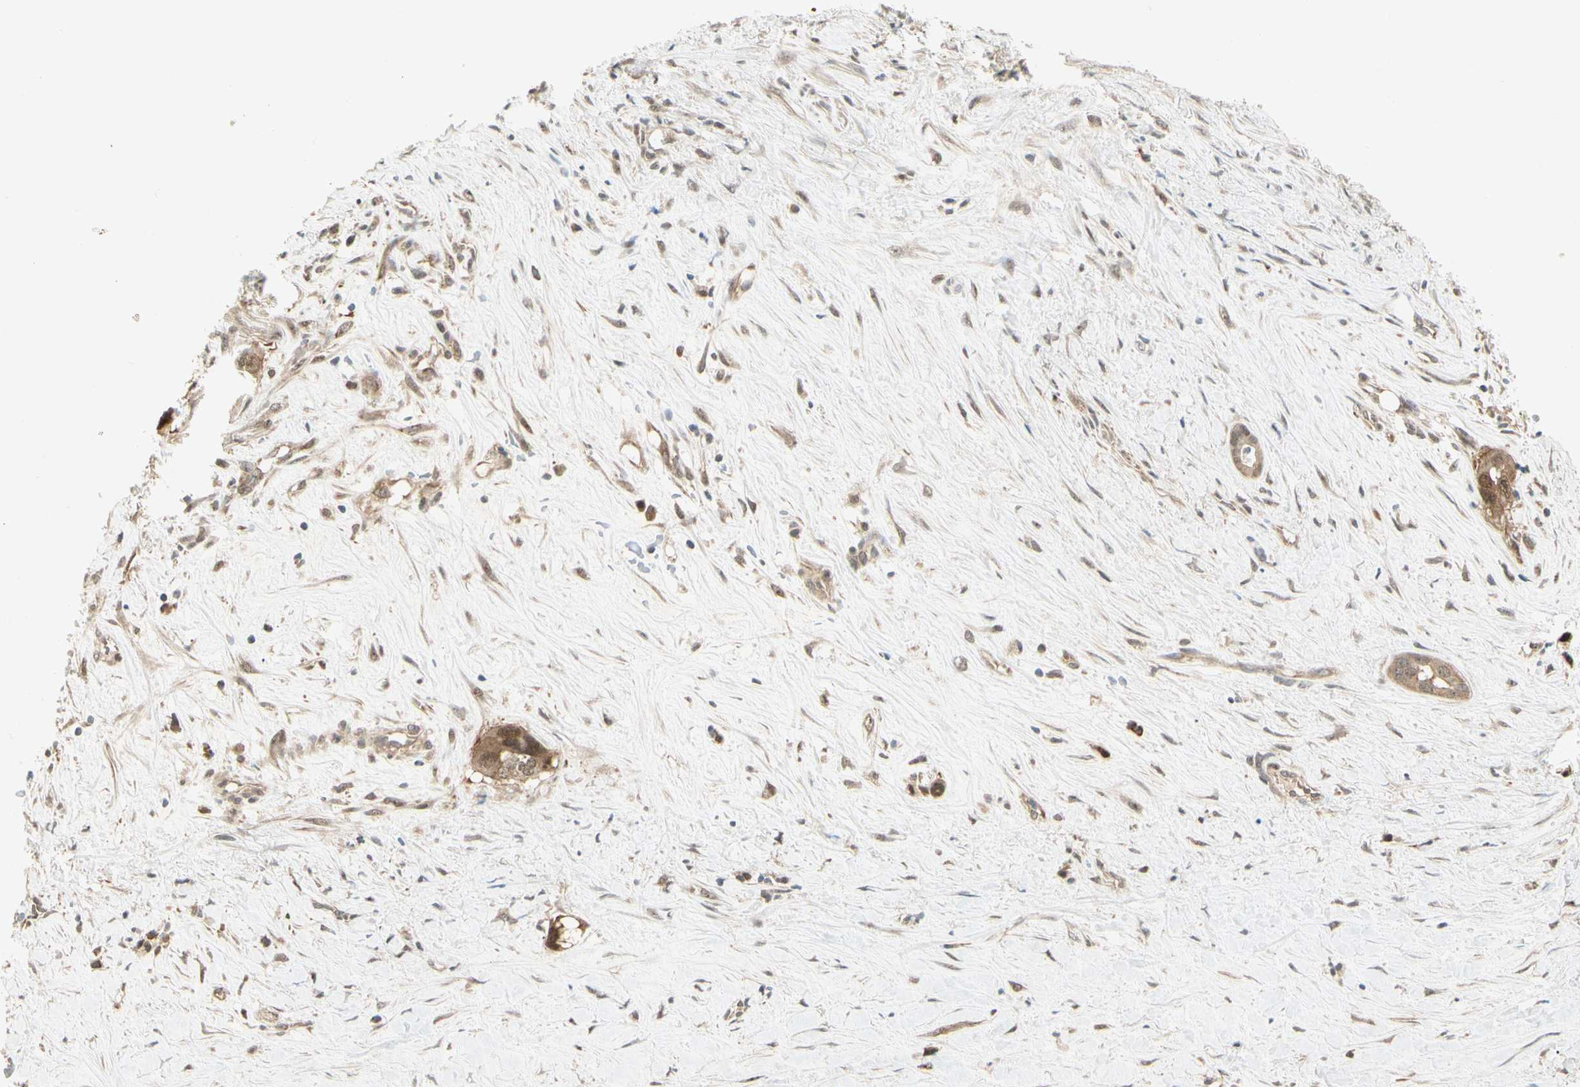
{"staining": {"intensity": "moderate", "quantity": "25%-75%", "location": "cytoplasmic/membranous"}, "tissue": "liver cancer", "cell_type": "Tumor cells", "image_type": "cancer", "snomed": [{"axis": "morphology", "description": "Cholangiocarcinoma"}, {"axis": "topography", "description": "Liver"}], "caption": "A histopathology image showing moderate cytoplasmic/membranous expression in approximately 25%-75% of tumor cells in liver cancer, as visualized by brown immunohistochemical staining.", "gene": "IPO5", "patient": {"sex": "female", "age": 65}}